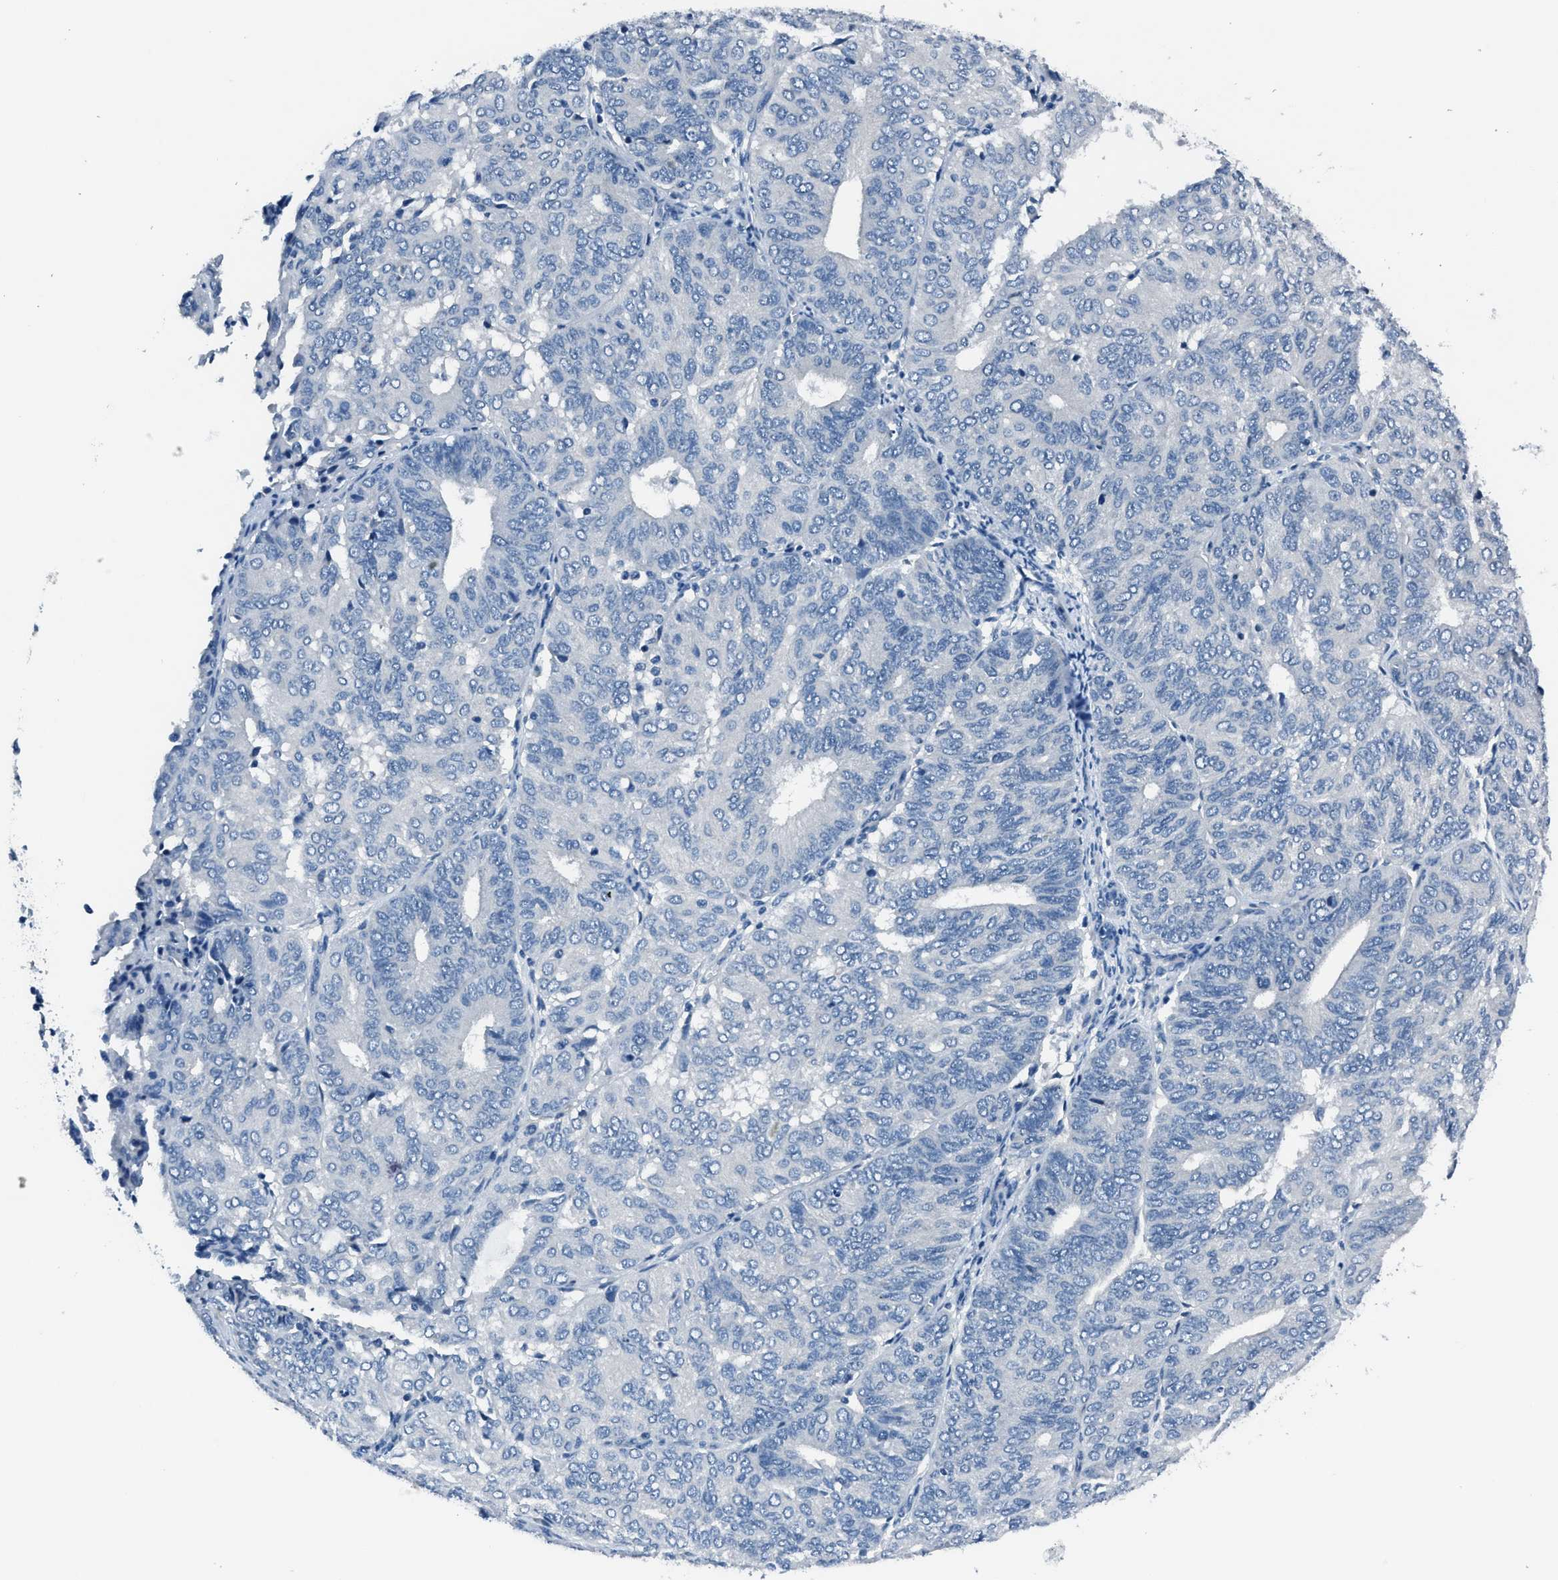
{"staining": {"intensity": "negative", "quantity": "none", "location": "none"}, "tissue": "endometrial cancer", "cell_type": "Tumor cells", "image_type": "cancer", "snomed": [{"axis": "morphology", "description": "Adenocarcinoma, NOS"}, {"axis": "topography", "description": "Uterus"}], "caption": "Adenocarcinoma (endometrial) stained for a protein using immunohistochemistry (IHC) reveals no positivity tumor cells.", "gene": "GJA3", "patient": {"sex": "female", "age": 60}}